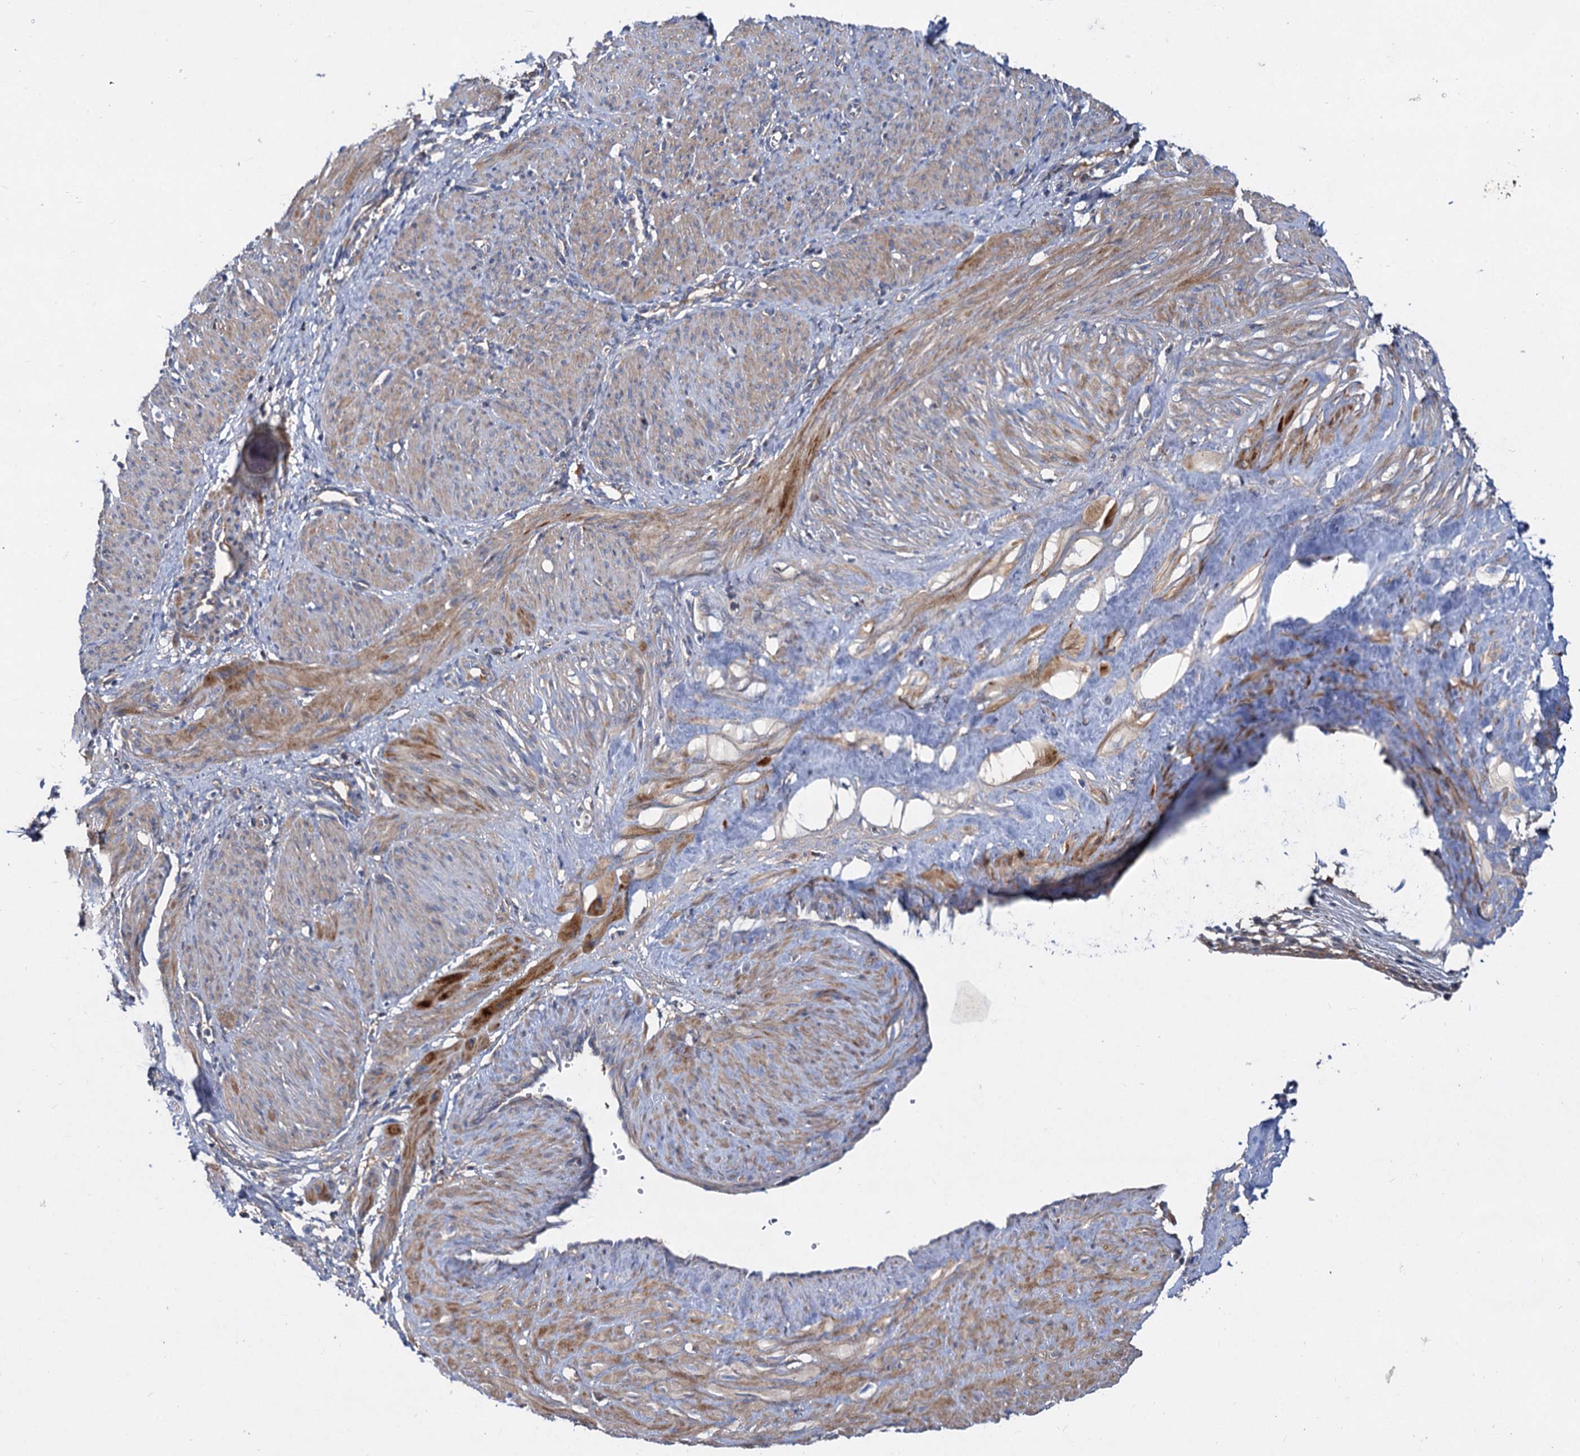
{"staining": {"intensity": "moderate", "quantity": ">75%", "location": "cytoplasmic/membranous"}, "tissue": "smooth muscle", "cell_type": "Smooth muscle cells", "image_type": "normal", "snomed": [{"axis": "morphology", "description": "Normal tissue, NOS"}, {"axis": "topography", "description": "Endometrium"}], "caption": "The image shows staining of benign smooth muscle, revealing moderate cytoplasmic/membranous protein expression (brown color) within smooth muscle cells. Nuclei are stained in blue.", "gene": "ALKBH7", "patient": {"sex": "female", "age": 33}}